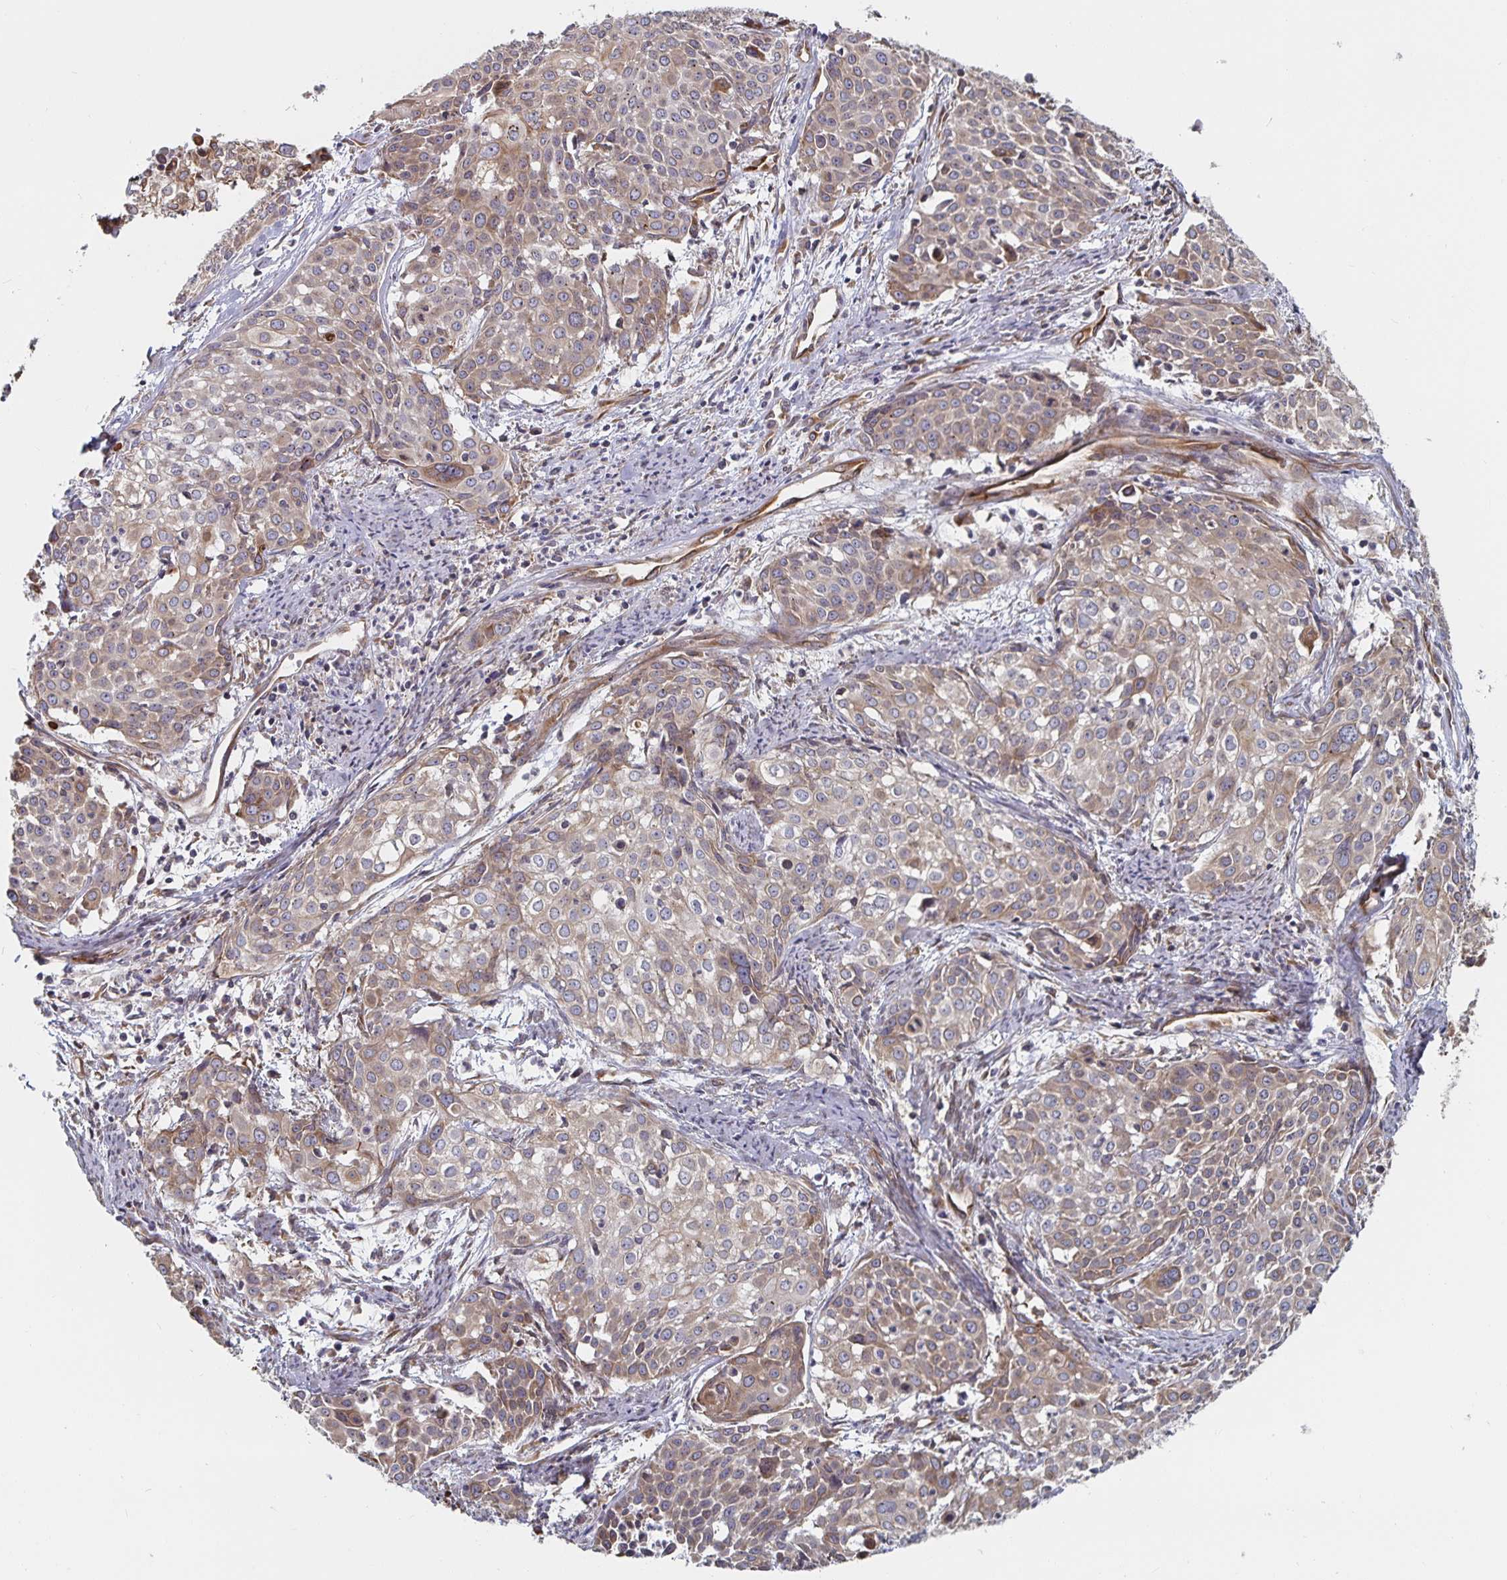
{"staining": {"intensity": "weak", "quantity": ">75%", "location": "cytoplasmic/membranous"}, "tissue": "cervical cancer", "cell_type": "Tumor cells", "image_type": "cancer", "snomed": [{"axis": "morphology", "description": "Squamous cell carcinoma, NOS"}, {"axis": "topography", "description": "Cervix"}], "caption": "Protein expression analysis of squamous cell carcinoma (cervical) exhibits weak cytoplasmic/membranous expression in about >75% of tumor cells.", "gene": "BCAP29", "patient": {"sex": "female", "age": 39}}